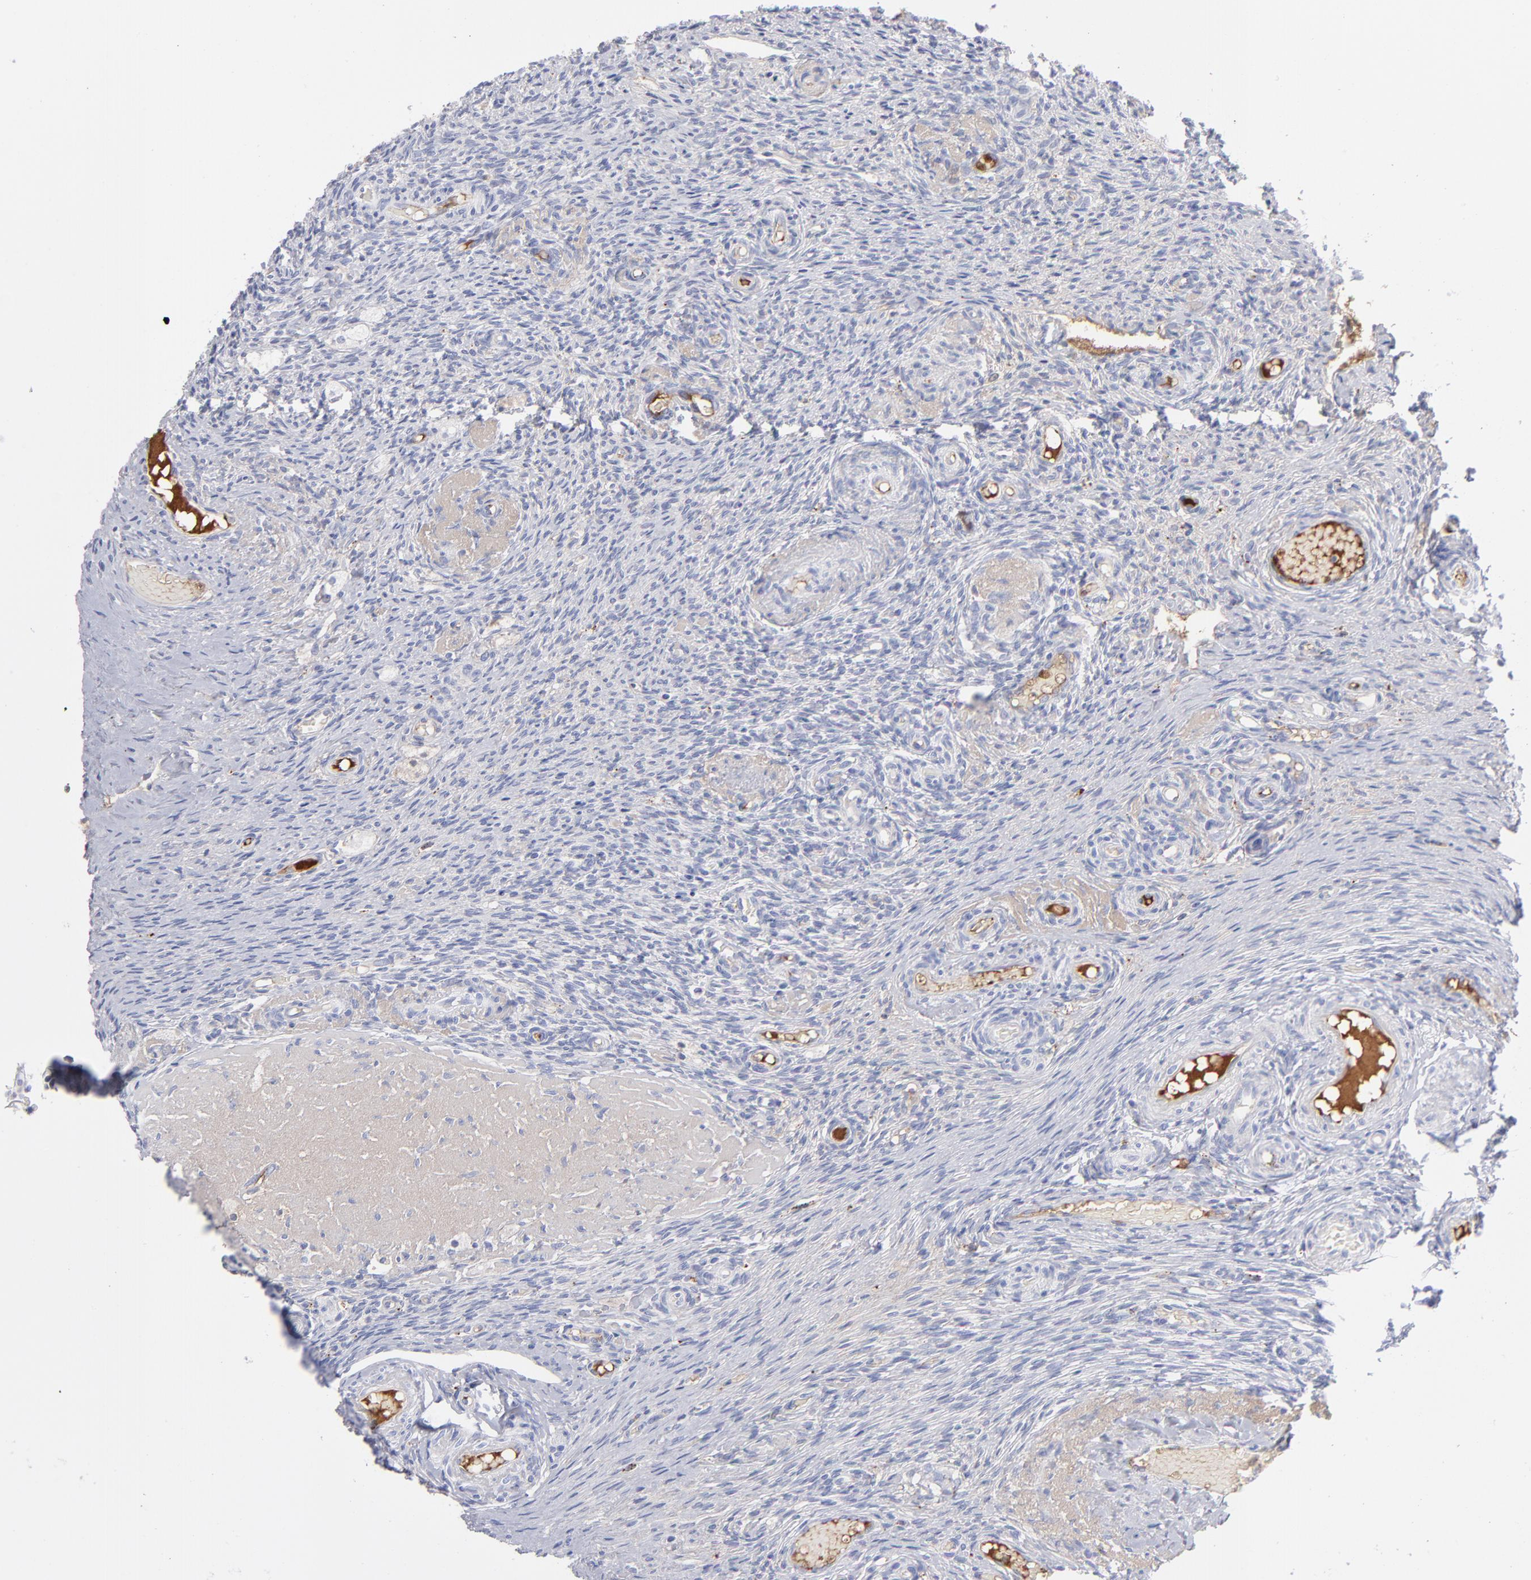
{"staining": {"intensity": "negative", "quantity": "none", "location": "none"}, "tissue": "ovary", "cell_type": "Ovarian stroma cells", "image_type": "normal", "snomed": [{"axis": "morphology", "description": "Normal tissue, NOS"}, {"axis": "topography", "description": "Ovary"}], "caption": "This photomicrograph is of normal ovary stained with immunohistochemistry to label a protein in brown with the nuclei are counter-stained blue. There is no positivity in ovarian stroma cells. The staining is performed using DAB (3,3'-diaminobenzidine) brown chromogen with nuclei counter-stained in using hematoxylin.", "gene": "HP", "patient": {"sex": "female", "age": 60}}